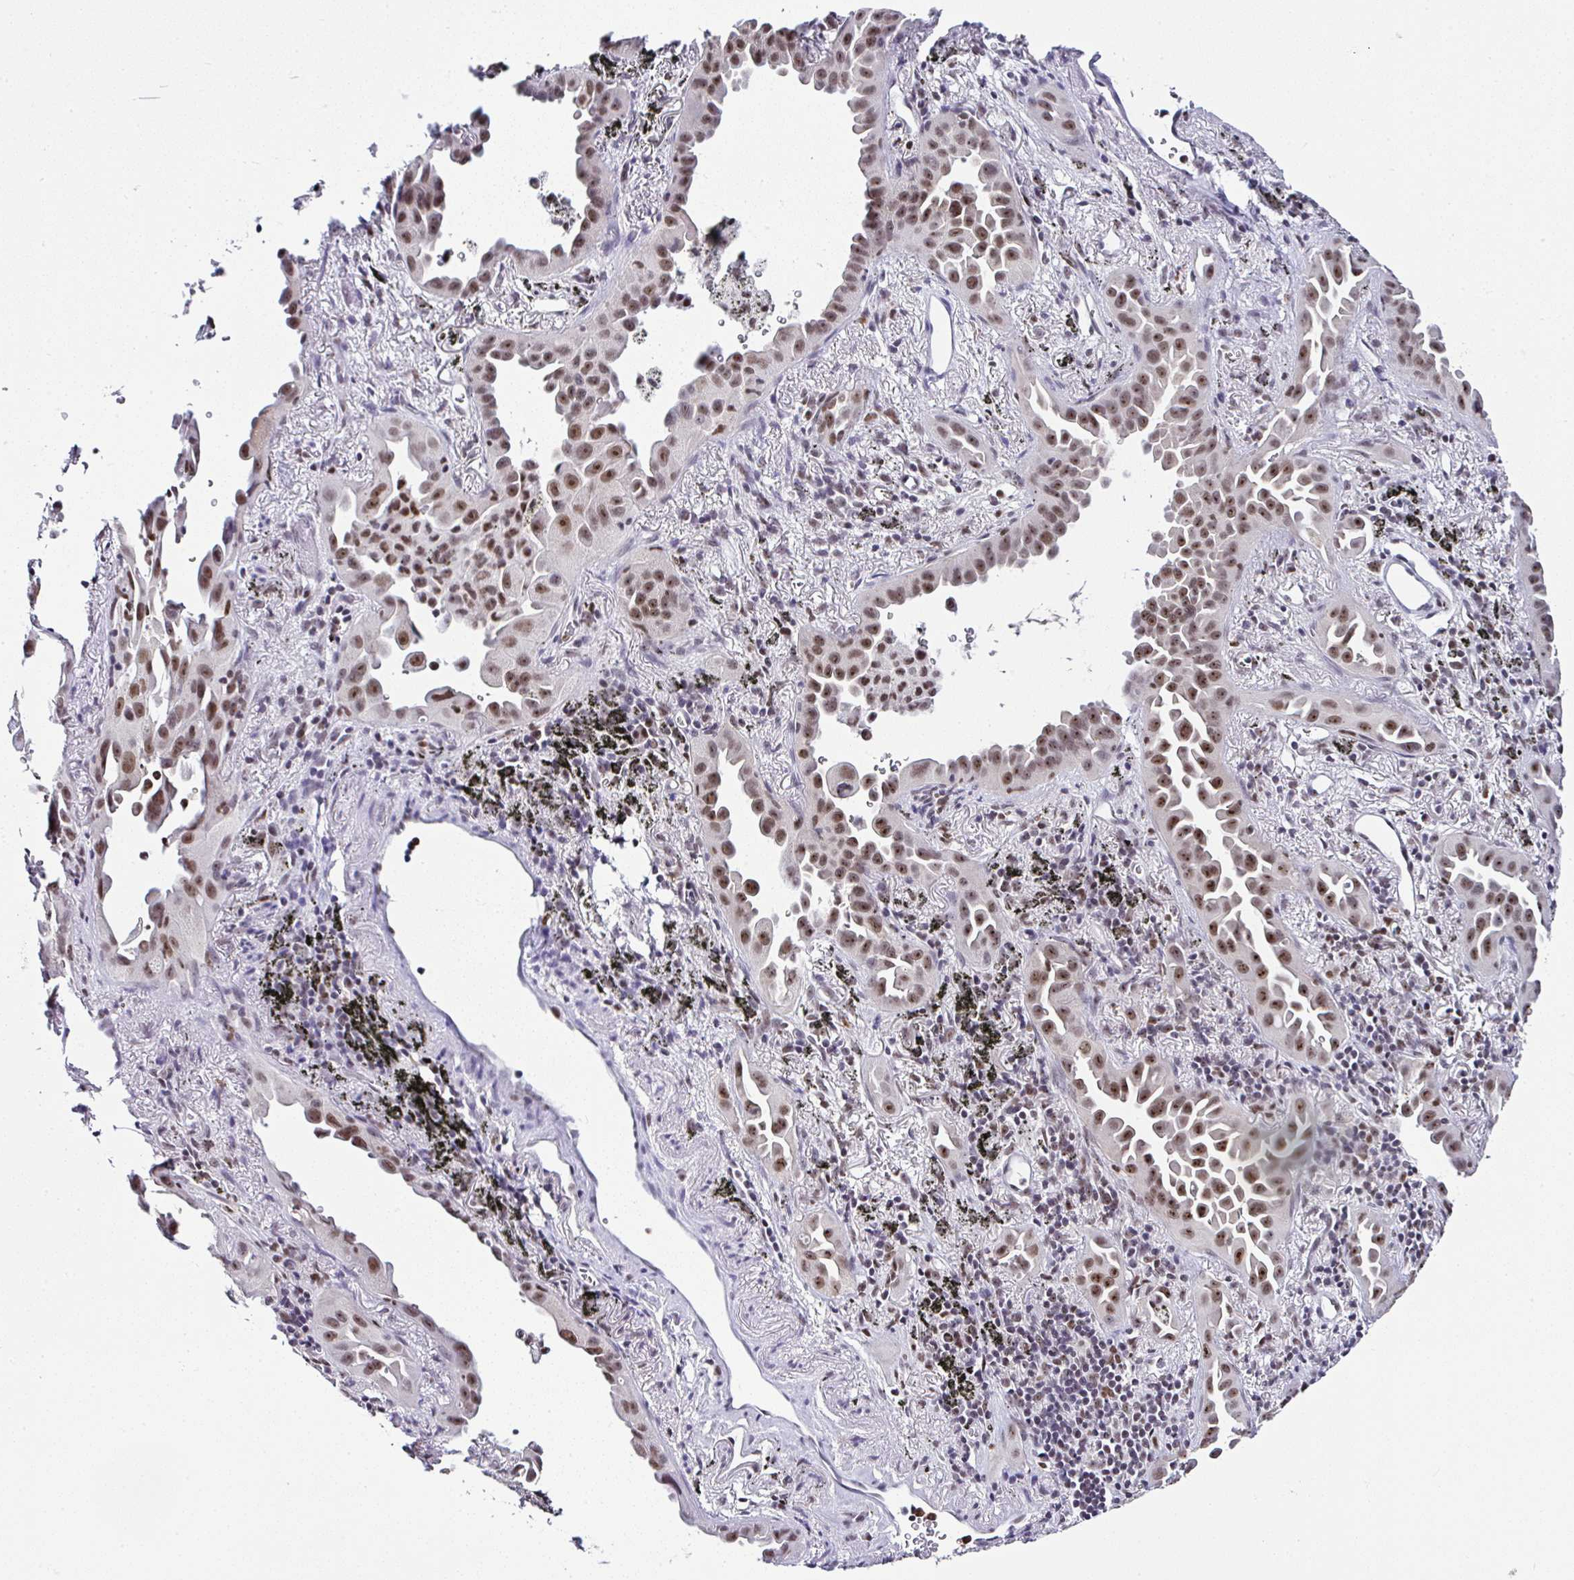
{"staining": {"intensity": "moderate", "quantity": ">75%", "location": "nuclear"}, "tissue": "lung cancer", "cell_type": "Tumor cells", "image_type": "cancer", "snomed": [{"axis": "morphology", "description": "Adenocarcinoma, NOS"}, {"axis": "topography", "description": "Lung"}], "caption": "Lung cancer tissue displays moderate nuclear expression in approximately >75% of tumor cells, visualized by immunohistochemistry.", "gene": "PTPN2", "patient": {"sex": "male", "age": 68}}